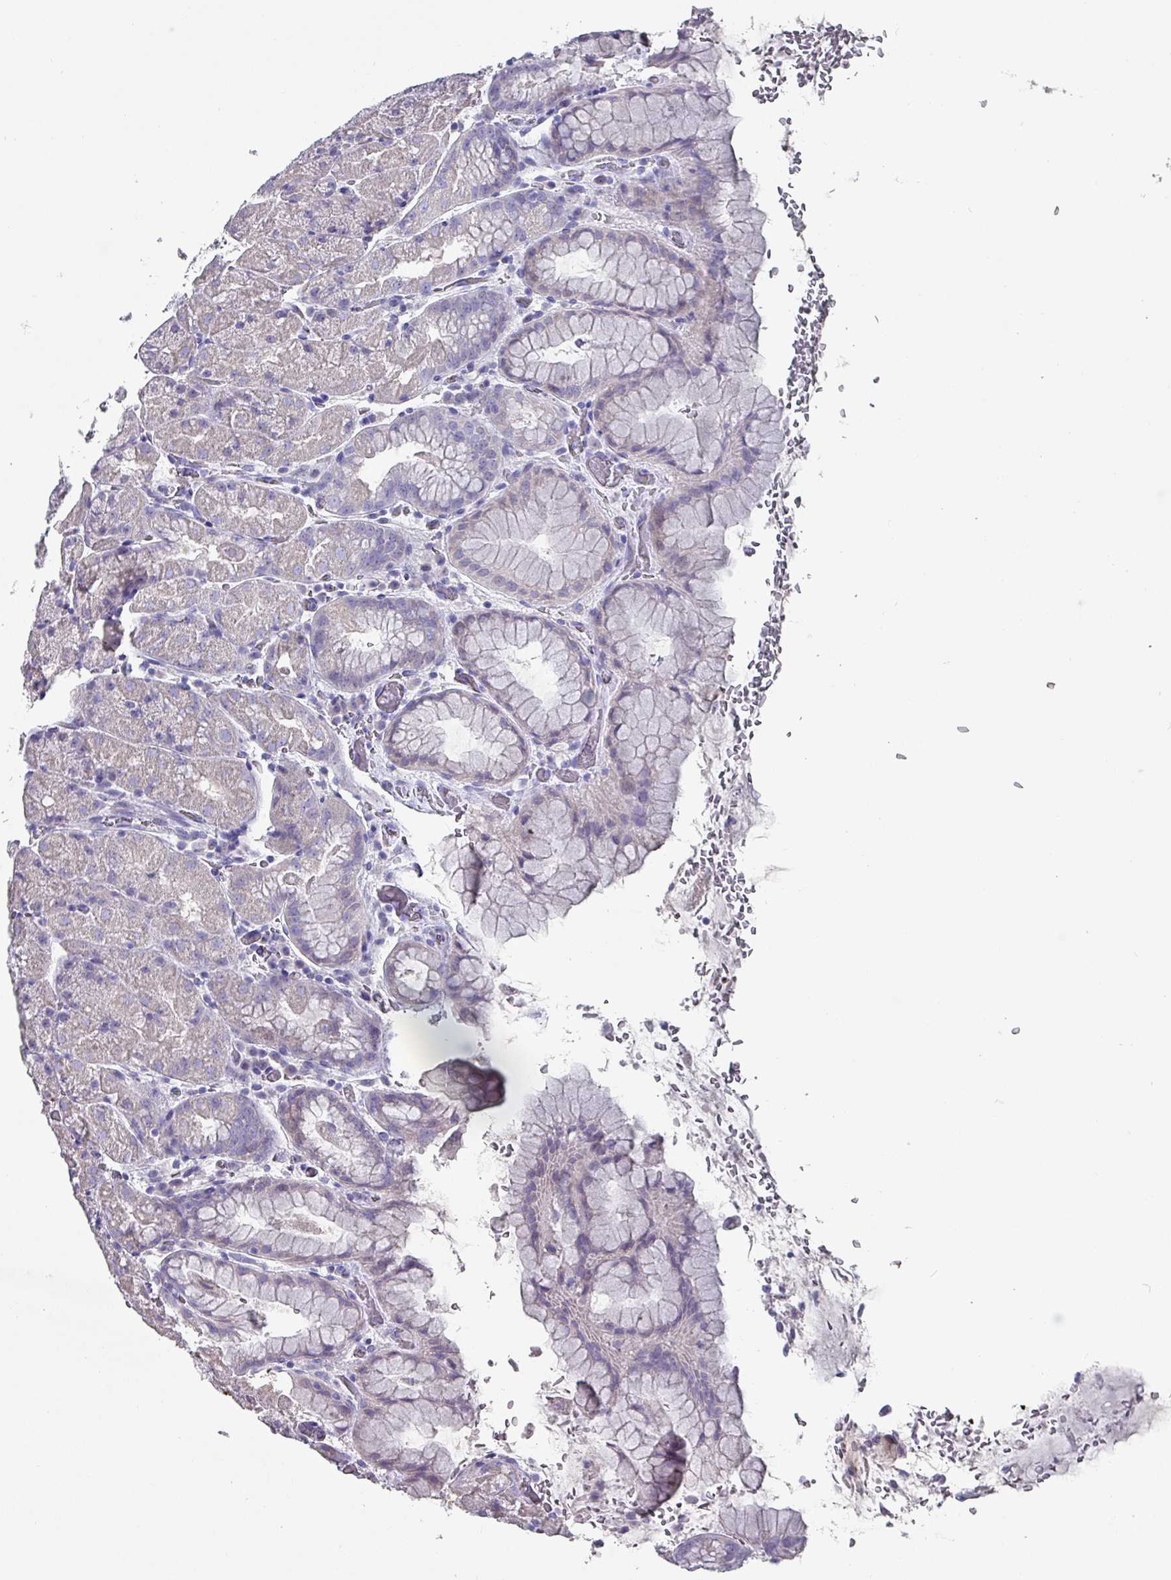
{"staining": {"intensity": "negative", "quantity": "none", "location": "none"}, "tissue": "stomach", "cell_type": "Glandular cells", "image_type": "normal", "snomed": [{"axis": "morphology", "description": "Normal tissue, NOS"}, {"axis": "topography", "description": "Stomach, upper"}, {"axis": "topography", "description": "Stomach, lower"}], "caption": "IHC of normal human stomach displays no positivity in glandular cells.", "gene": "INS", "patient": {"sex": "male", "age": 67}}